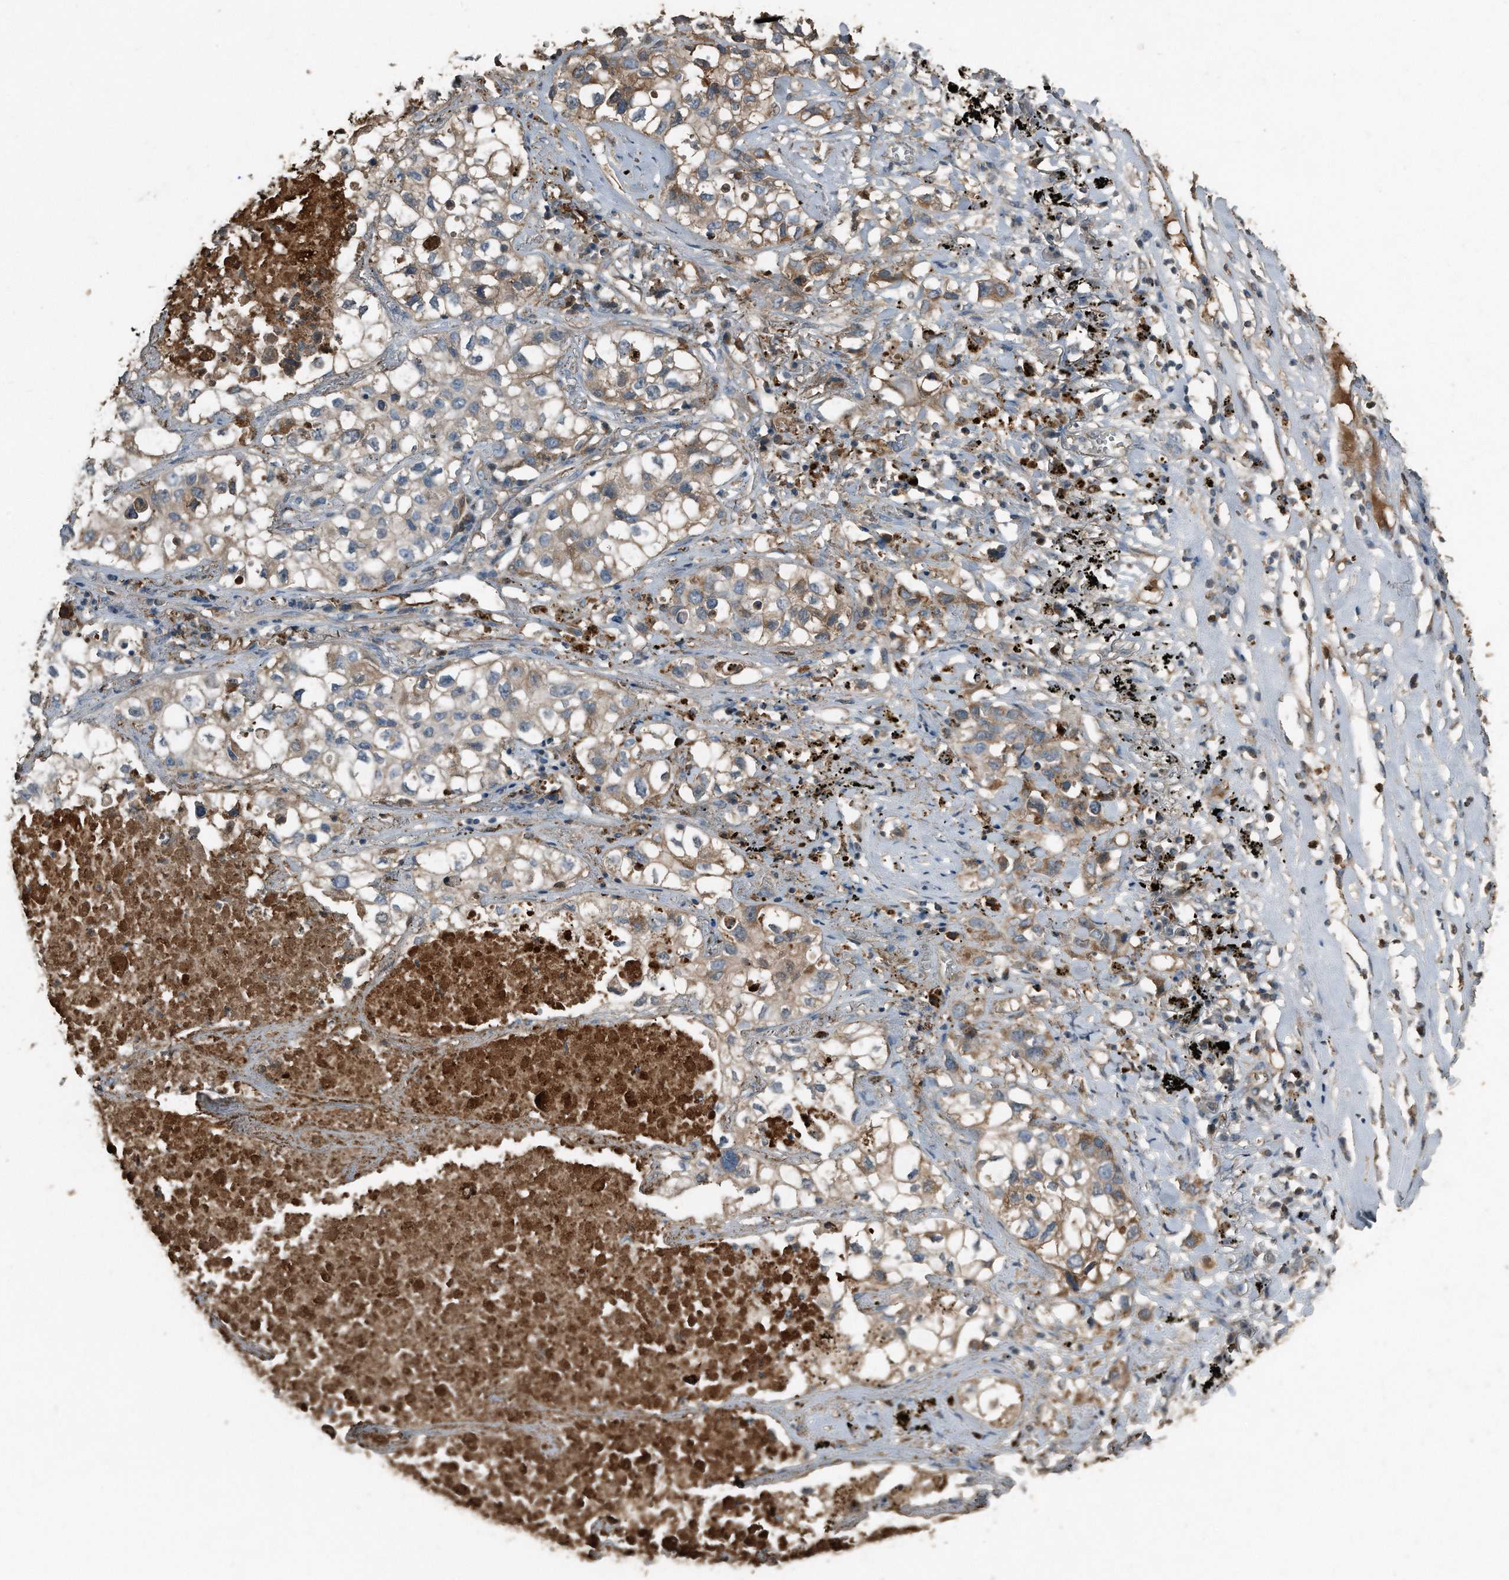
{"staining": {"intensity": "weak", "quantity": ">75%", "location": "cytoplasmic/membranous"}, "tissue": "lung cancer", "cell_type": "Tumor cells", "image_type": "cancer", "snomed": [{"axis": "morphology", "description": "Adenocarcinoma, NOS"}, {"axis": "topography", "description": "Lung"}], "caption": "A brown stain highlights weak cytoplasmic/membranous positivity of a protein in human adenocarcinoma (lung) tumor cells.", "gene": "C9", "patient": {"sex": "male", "age": 63}}